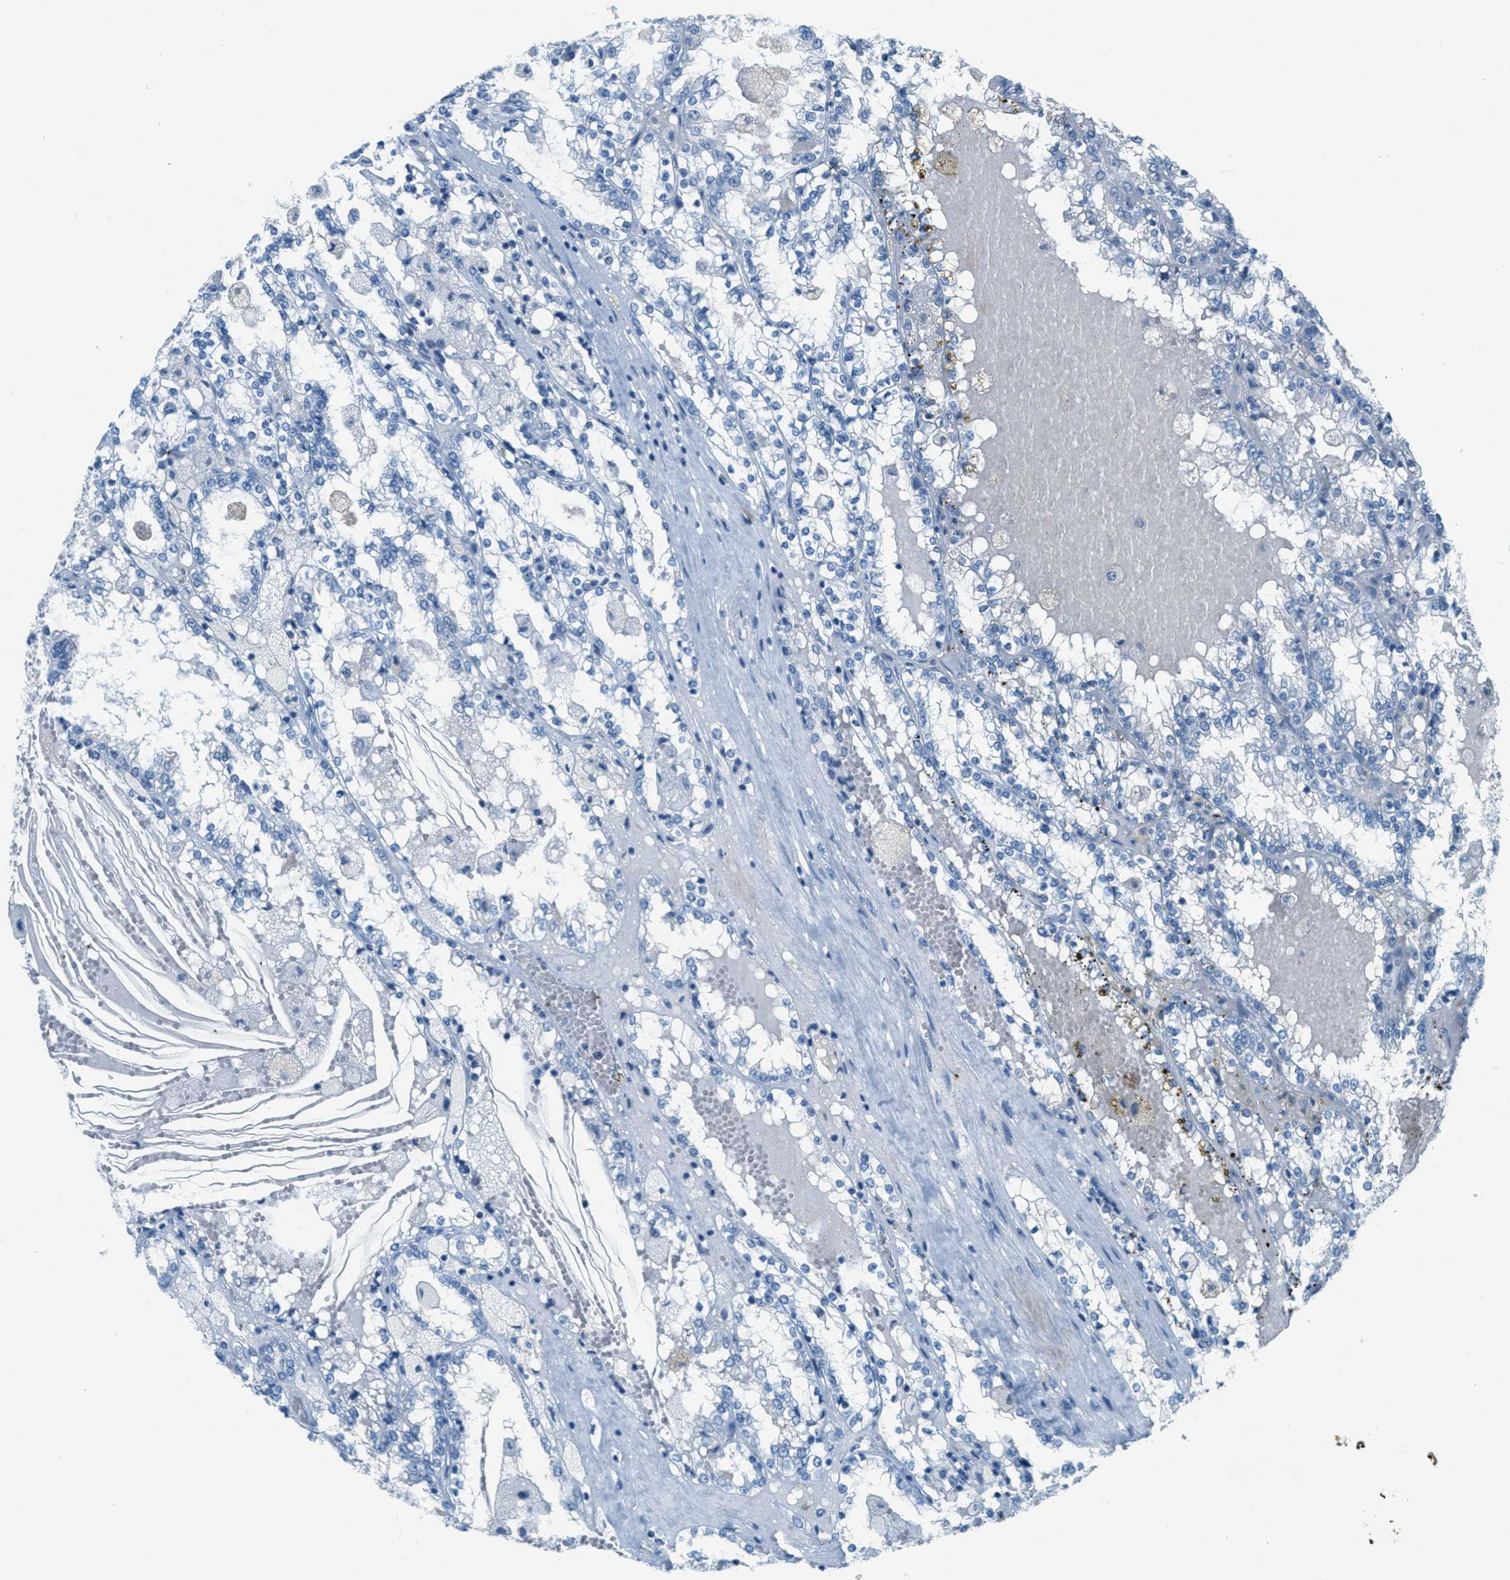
{"staining": {"intensity": "negative", "quantity": "none", "location": "none"}, "tissue": "renal cancer", "cell_type": "Tumor cells", "image_type": "cancer", "snomed": [{"axis": "morphology", "description": "Adenocarcinoma, NOS"}, {"axis": "topography", "description": "Kidney"}], "caption": "A high-resolution micrograph shows immunohistochemistry staining of renal cancer (adenocarcinoma), which reveals no significant staining in tumor cells.", "gene": "PPBP", "patient": {"sex": "female", "age": 56}}